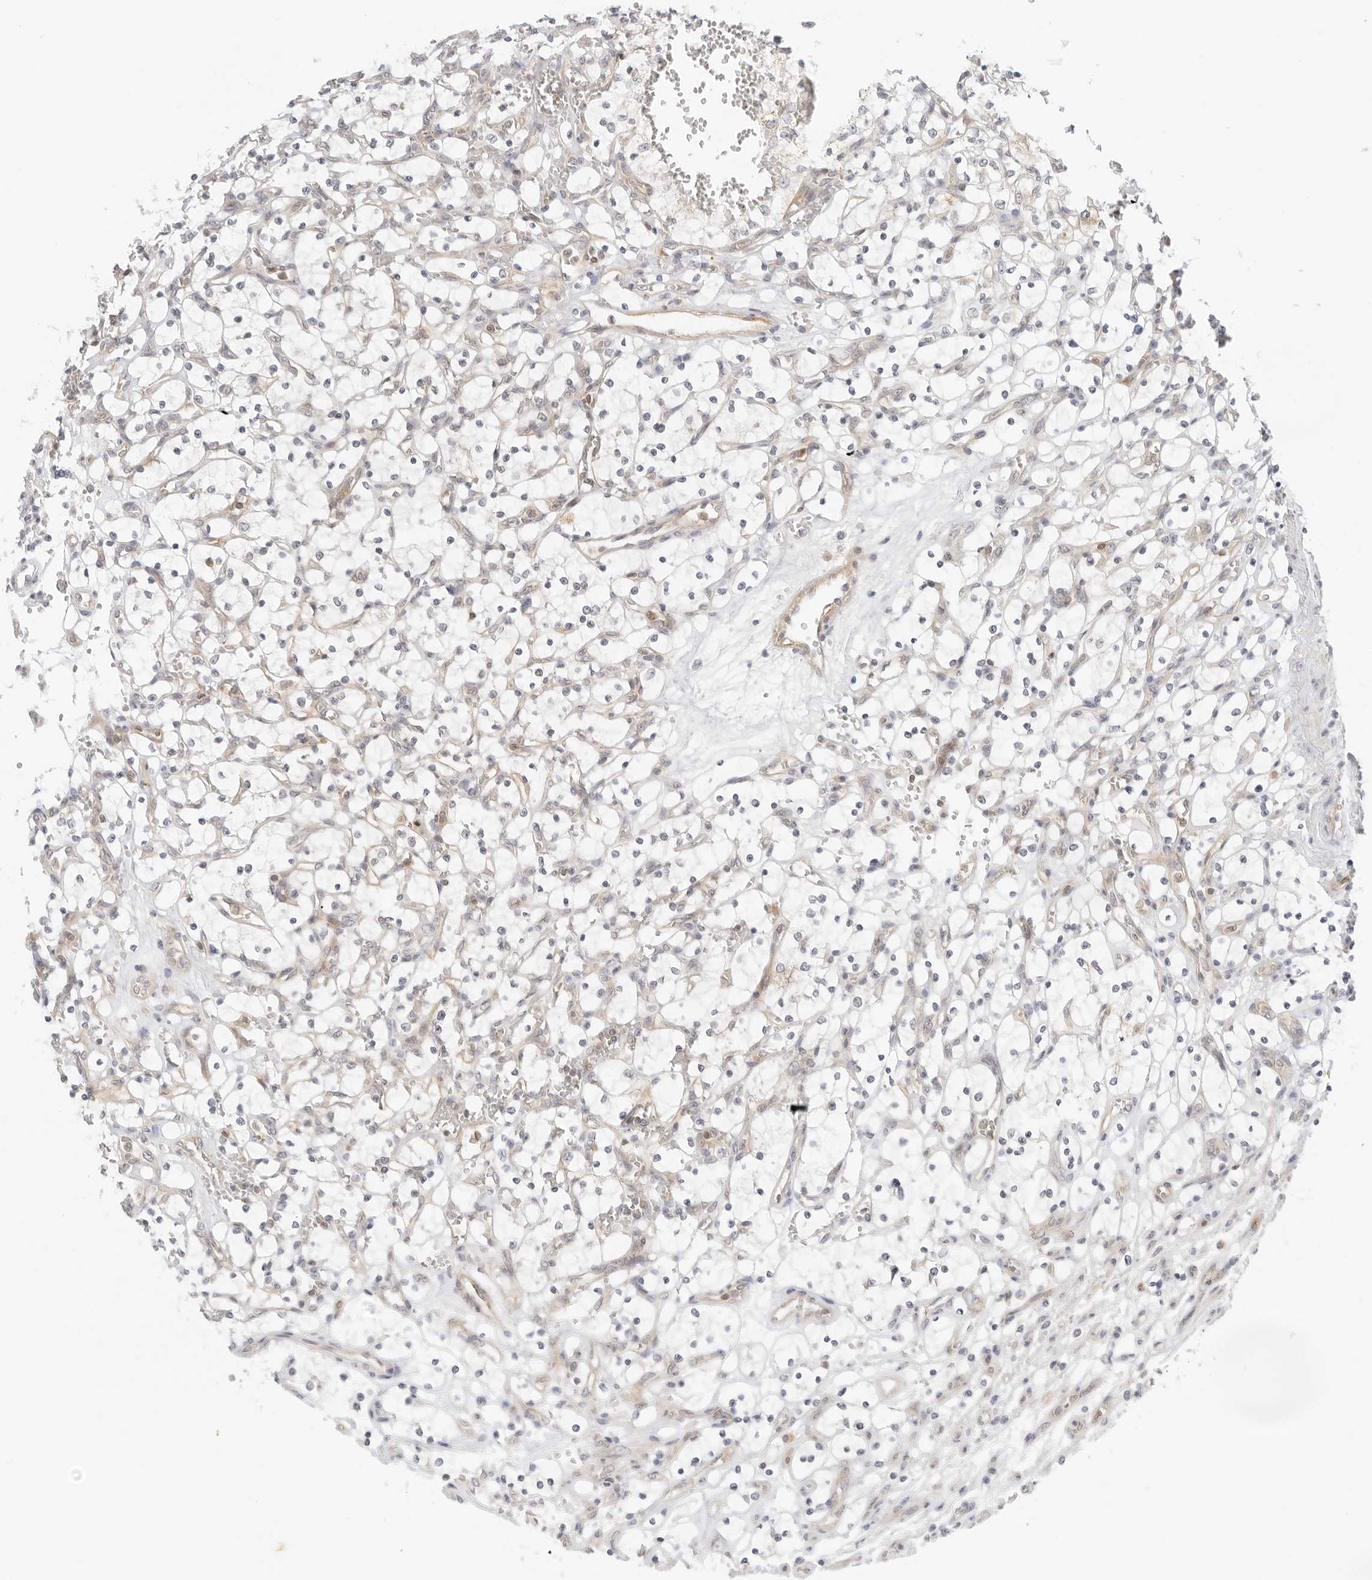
{"staining": {"intensity": "negative", "quantity": "none", "location": "none"}, "tissue": "renal cancer", "cell_type": "Tumor cells", "image_type": "cancer", "snomed": [{"axis": "morphology", "description": "Adenocarcinoma, NOS"}, {"axis": "topography", "description": "Kidney"}], "caption": "Histopathology image shows no protein positivity in tumor cells of adenocarcinoma (renal) tissue.", "gene": "OSCP1", "patient": {"sex": "female", "age": 69}}